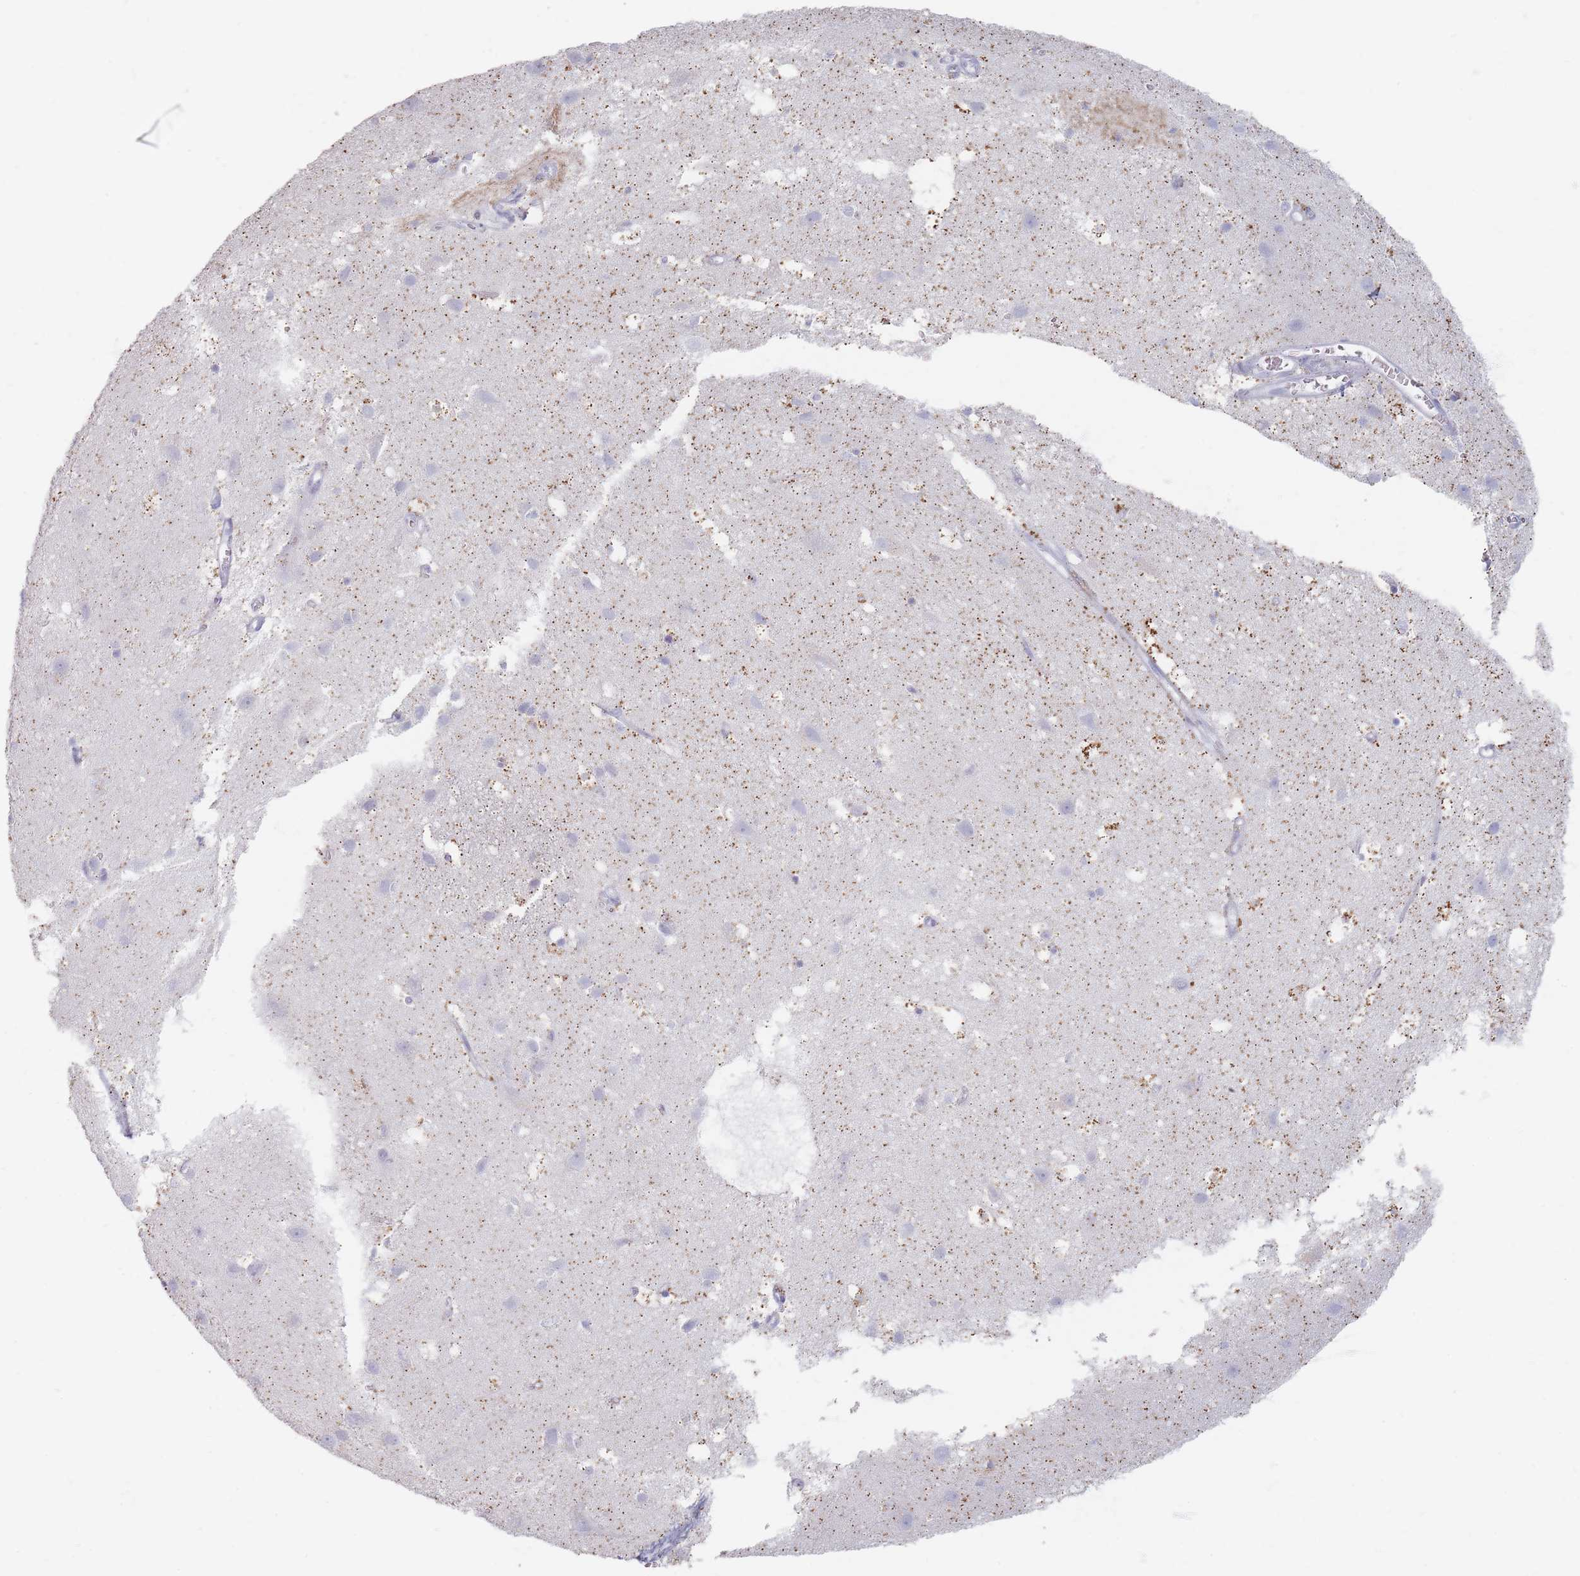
{"staining": {"intensity": "negative", "quantity": "none", "location": "none"}, "tissue": "cerebral cortex", "cell_type": "Endothelial cells", "image_type": "normal", "snomed": [{"axis": "morphology", "description": "Normal tissue, NOS"}, {"axis": "topography", "description": "Cerebral cortex"}], "caption": "This is an immunohistochemistry histopathology image of normal human cerebral cortex. There is no positivity in endothelial cells.", "gene": "HELZ2", "patient": {"sex": "male", "age": 54}}